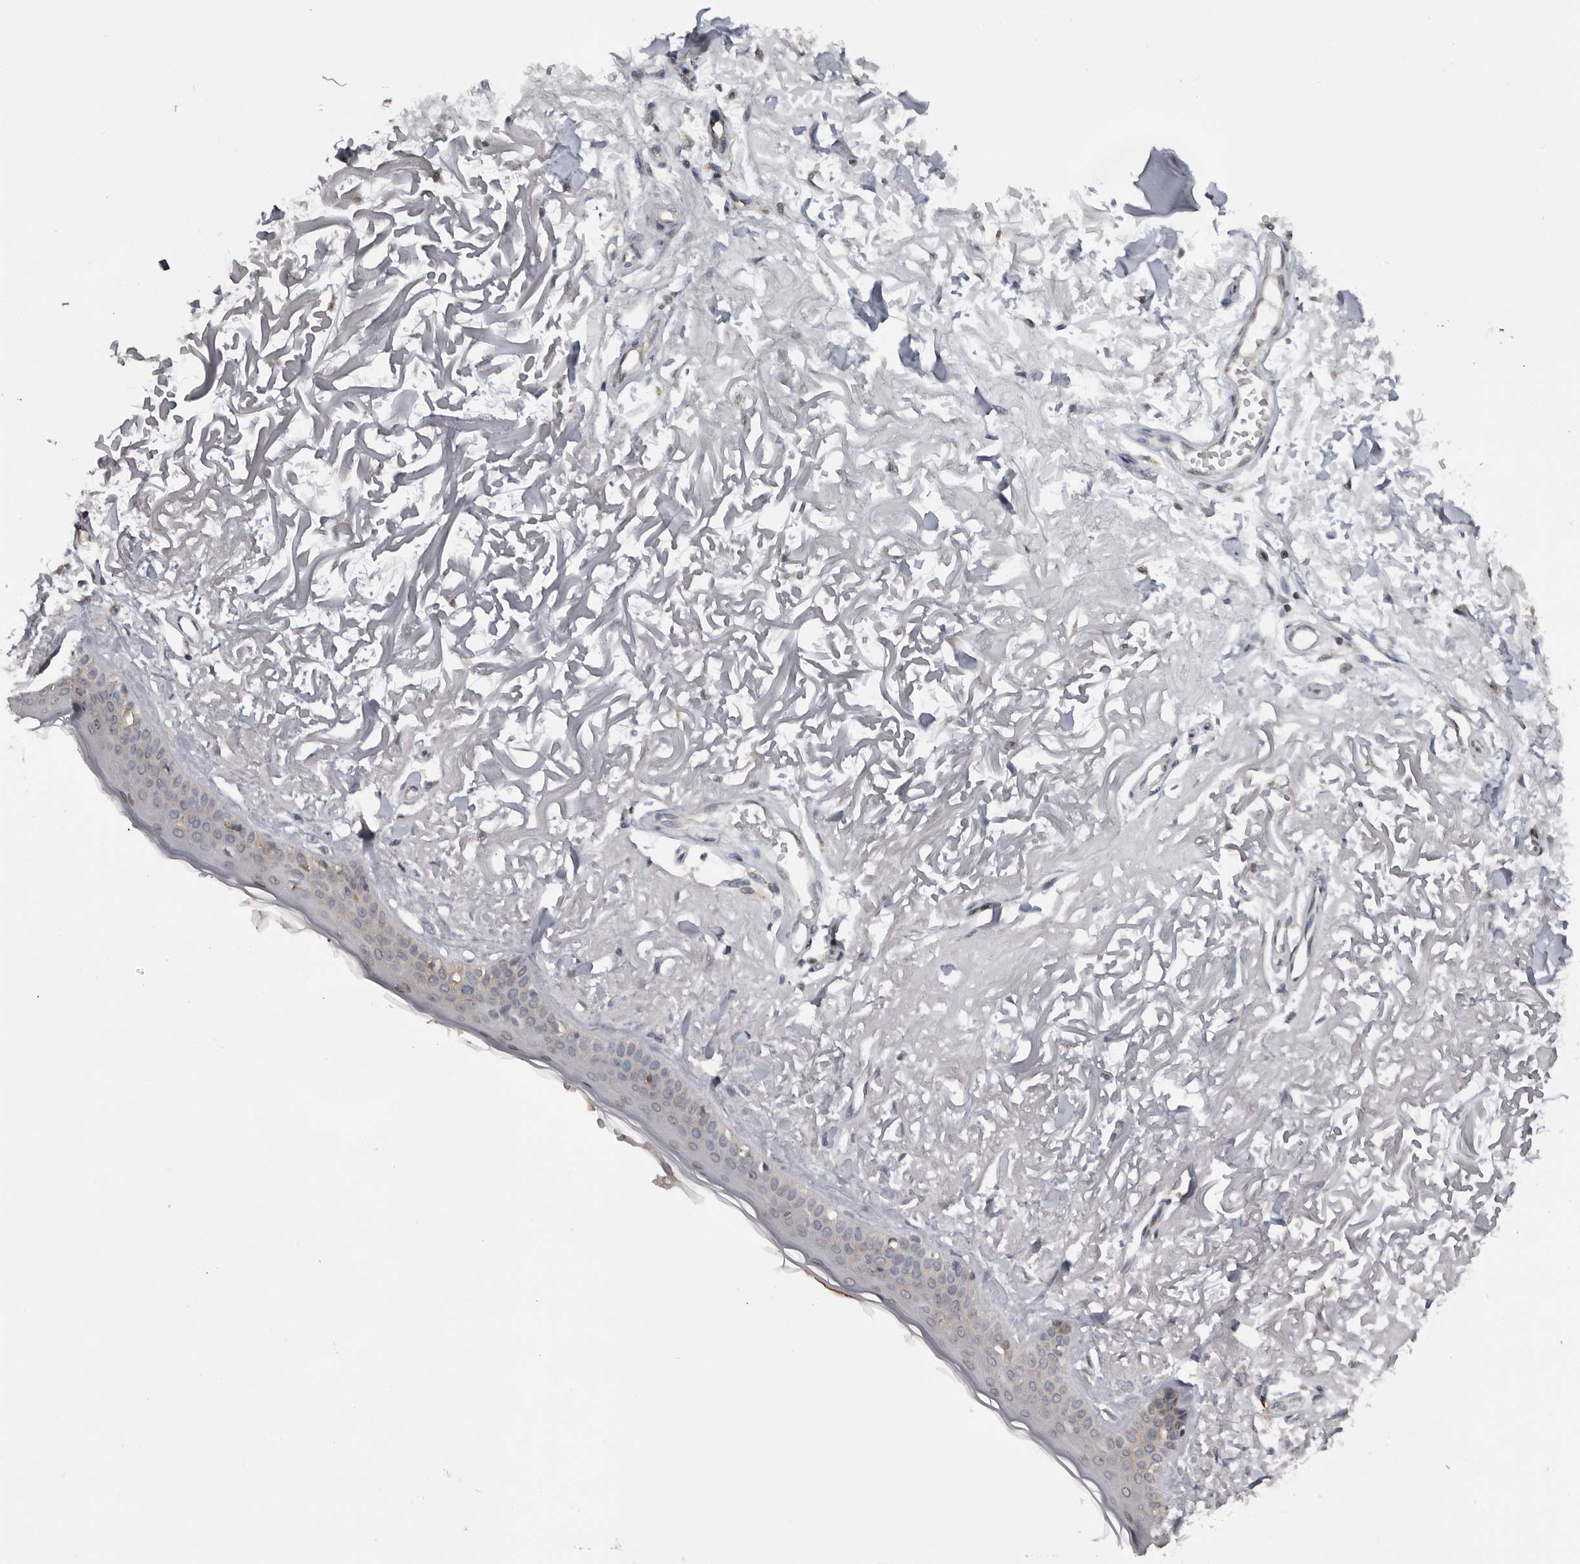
{"staining": {"intensity": "negative", "quantity": "none", "location": "none"}, "tissue": "skin", "cell_type": "Fibroblasts", "image_type": "normal", "snomed": [{"axis": "morphology", "description": "Normal tissue, NOS"}, {"axis": "topography", "description": "Skin"}, {"axis": "topography", "description": "Skeletal muscle"}], "caption": "Immunohistochemistry of normal skin displays no staining in fibroblasts.", "gene": "MOGAT2", "patient": {"sex": "male", "age": 83}}